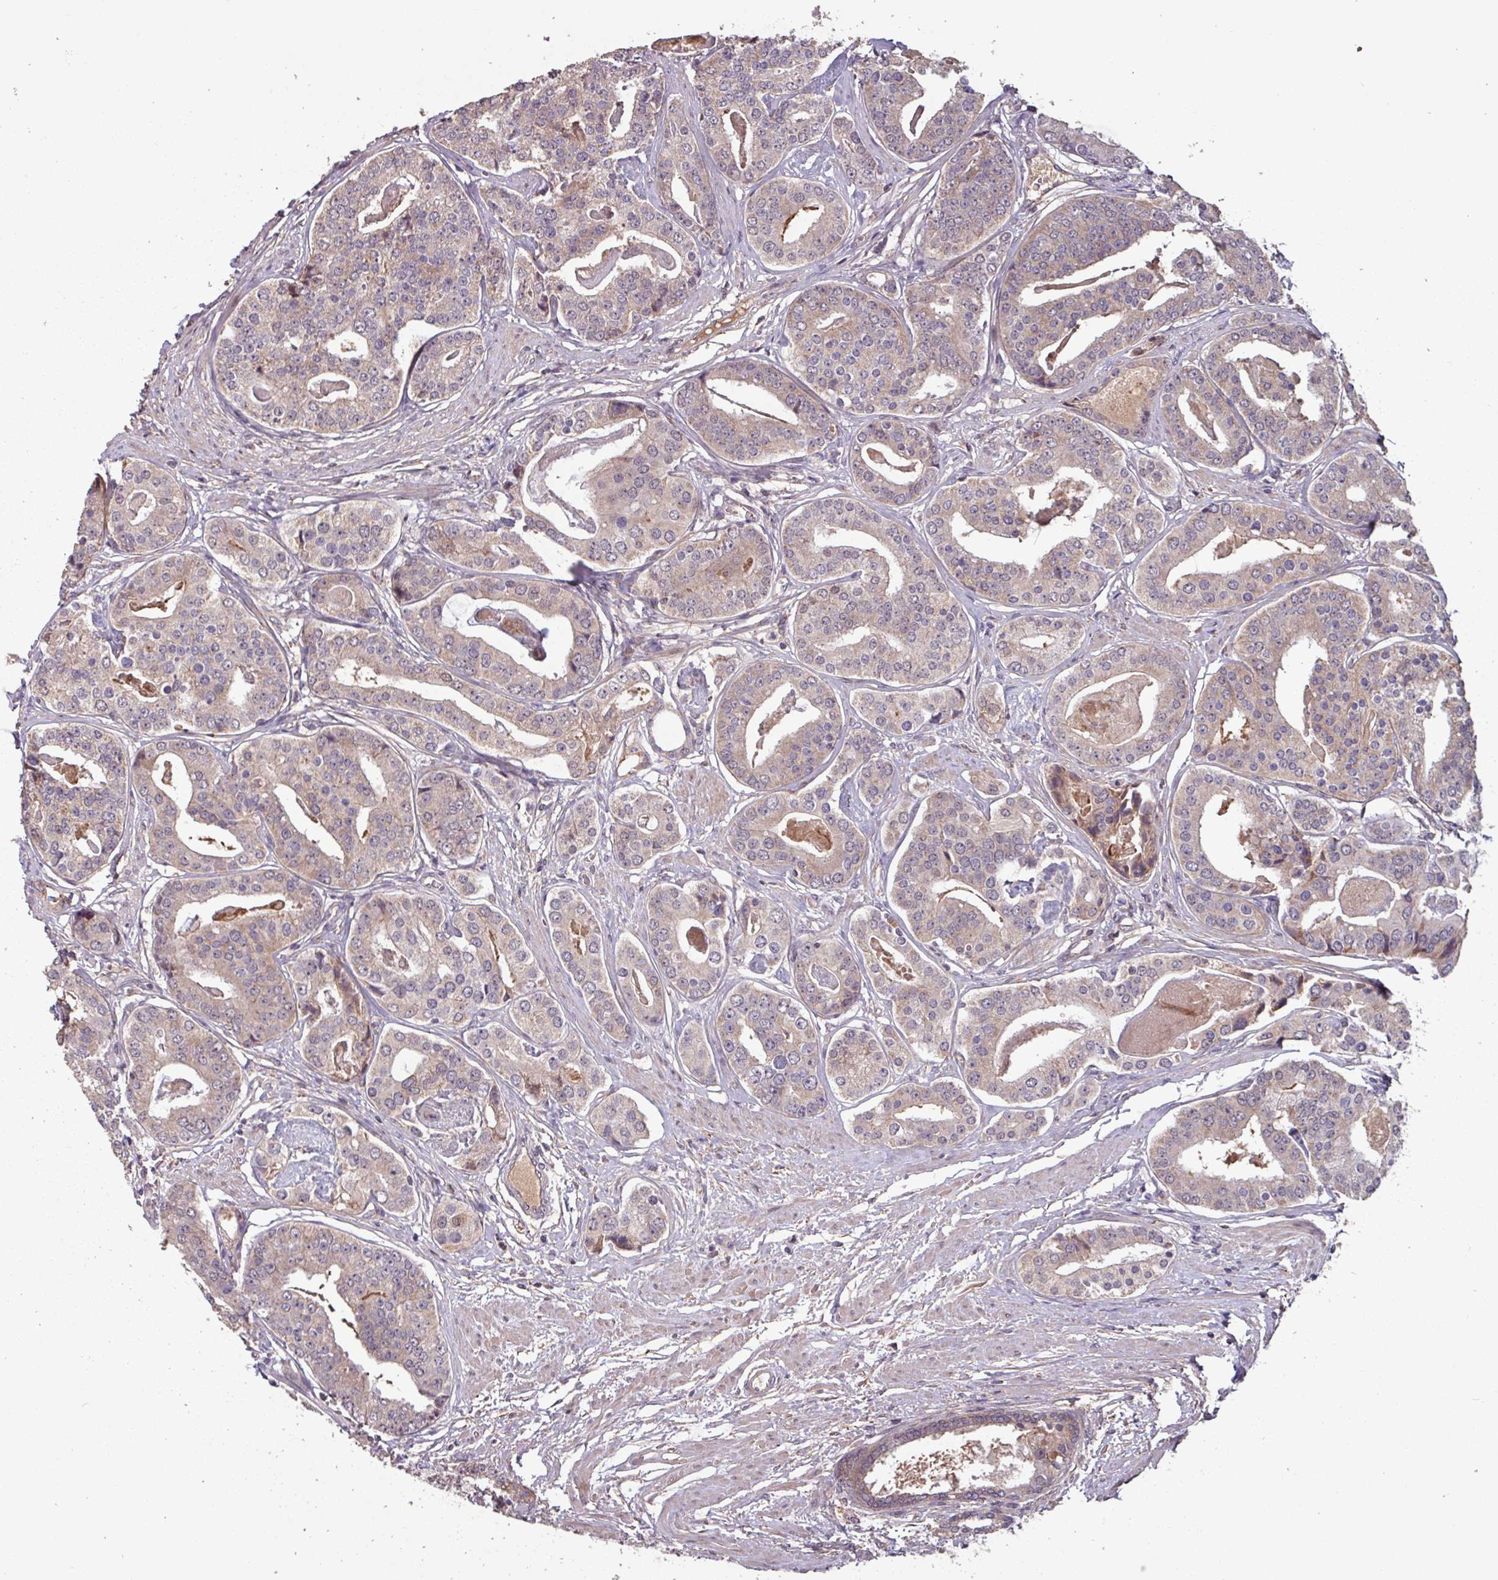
{"staining": {"intensity": "weak", "quantity": "25%-75%", "location": "cytoplasmic/membranous"}, "tissue": "prostate cancer", "cell_type": "Tumor cells", "image_type": "cancer", "snomed": [{"axis": "morphology", "description": "Adenocarcinoma, High grade"}, {"axis": "topography", "description": "Prostate"}], "caption": "This histopathology image demonstrates immunohistochemistry staining of human prostate cancer (high-grade adenocarcinoma), with low weak cytoplasmic/membranous expression in about 25%-75% of tumor cells.", "gene": "TMEM88", "patient": {"sex": "male", "age": 71}}